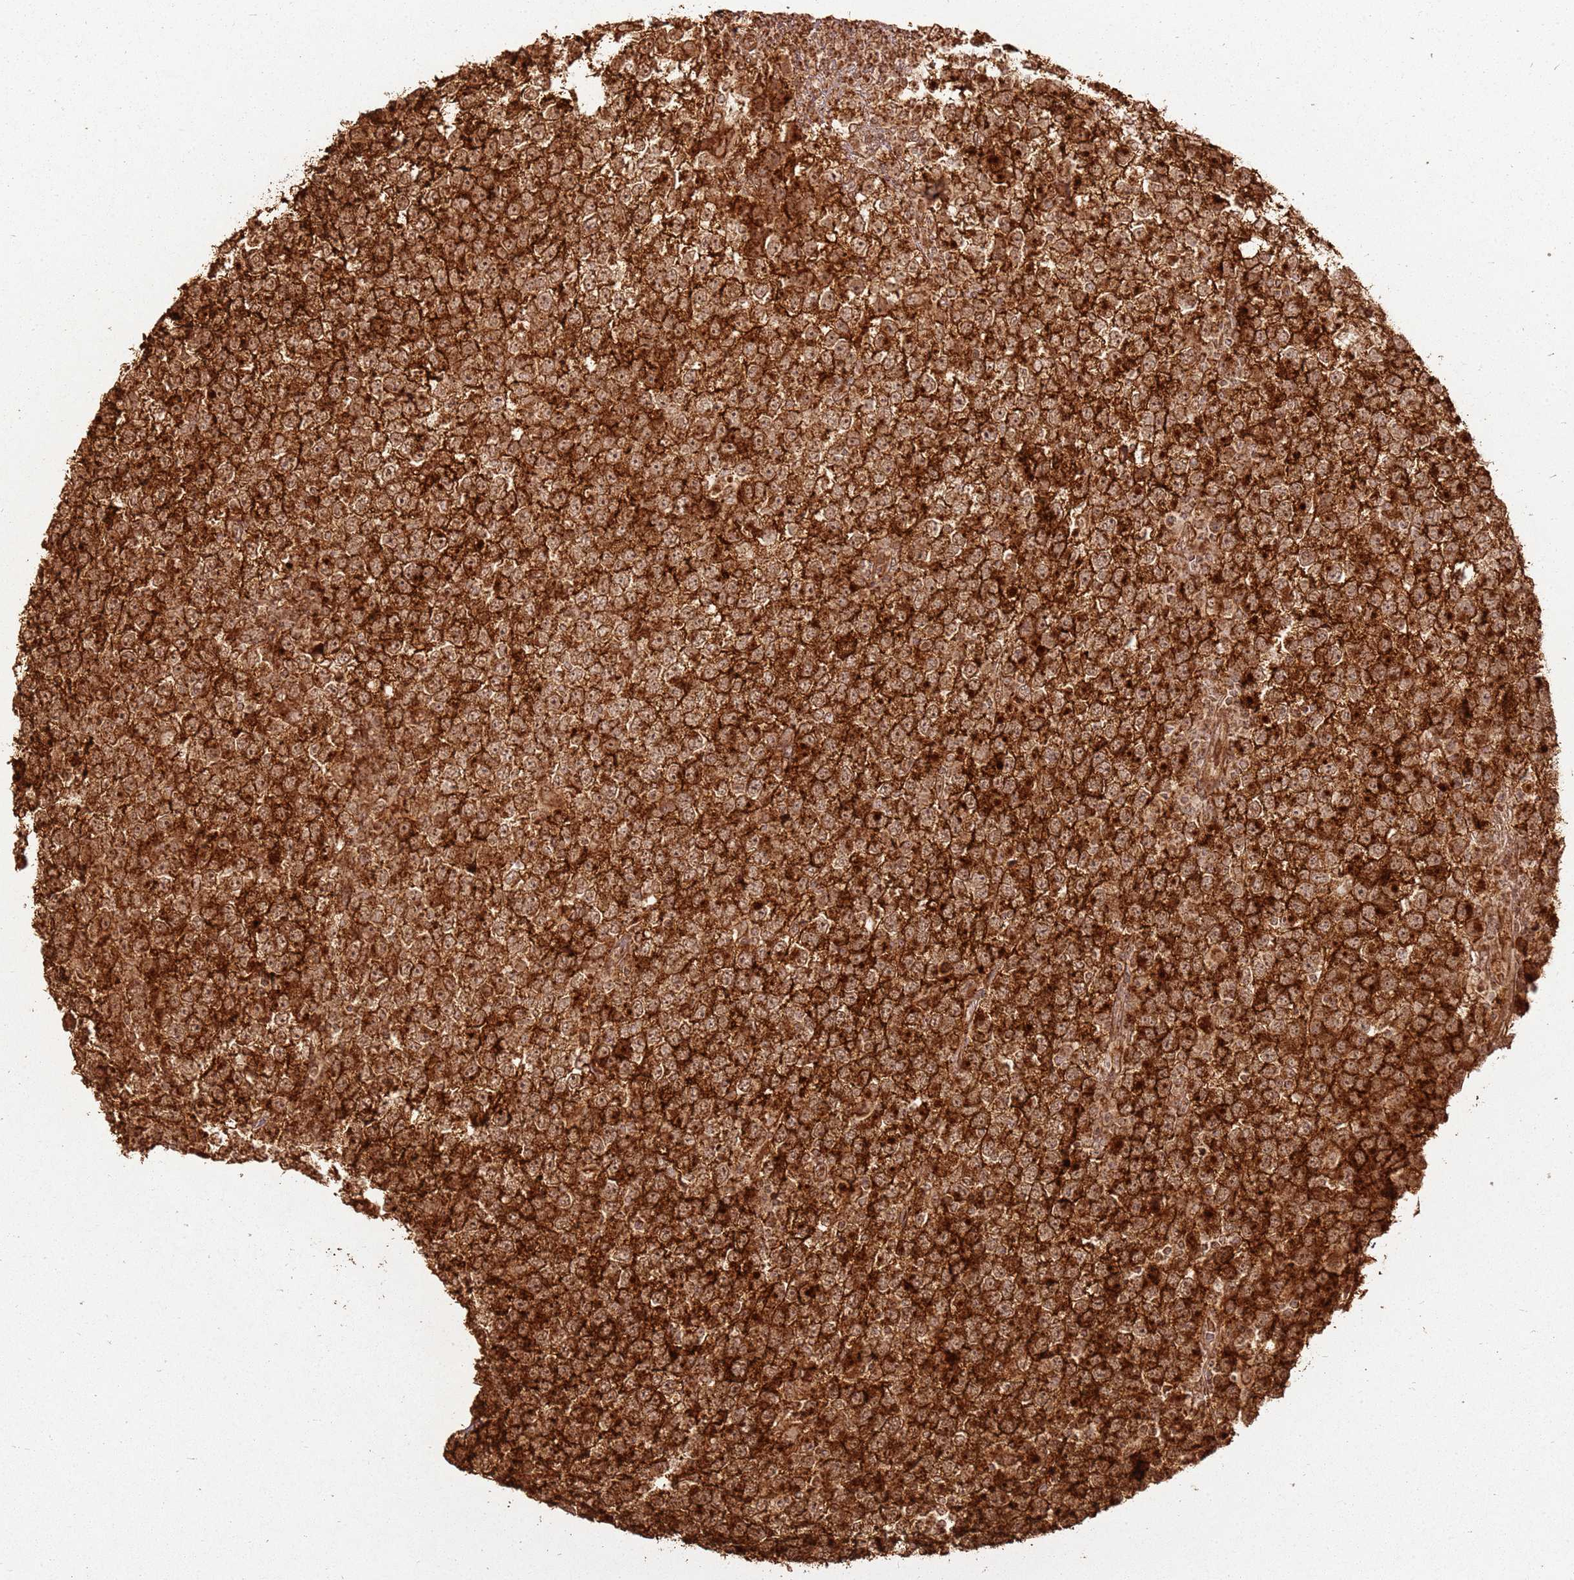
{"staining": {"intensity": "strong", "quantity": ">75%", "location": "cytoplasmic/membranous,nuclear"}, "tissue": "testis cancer", "cell_type": "Tumor cells", "image_type": "cancer", "snomed": [{"axis": "morphology", "description": "Seminoma, NOS"}, {"axis": "topography", "description": "Testis"}], "caption": "High-power microscopy captured an immunohistochemistry (IHC) micrograph of testis cancer (seminoma), revealing strong cytoplasmic/membranous and nuclear positivity in approximately >75% of tumor cells. Using DAB (brown) and hematoxylin (blue) stains, captured at high magnification using brightfield microscopy.", "gene": "MRPS6", "patient": {"sex": "male", "age": 65}}